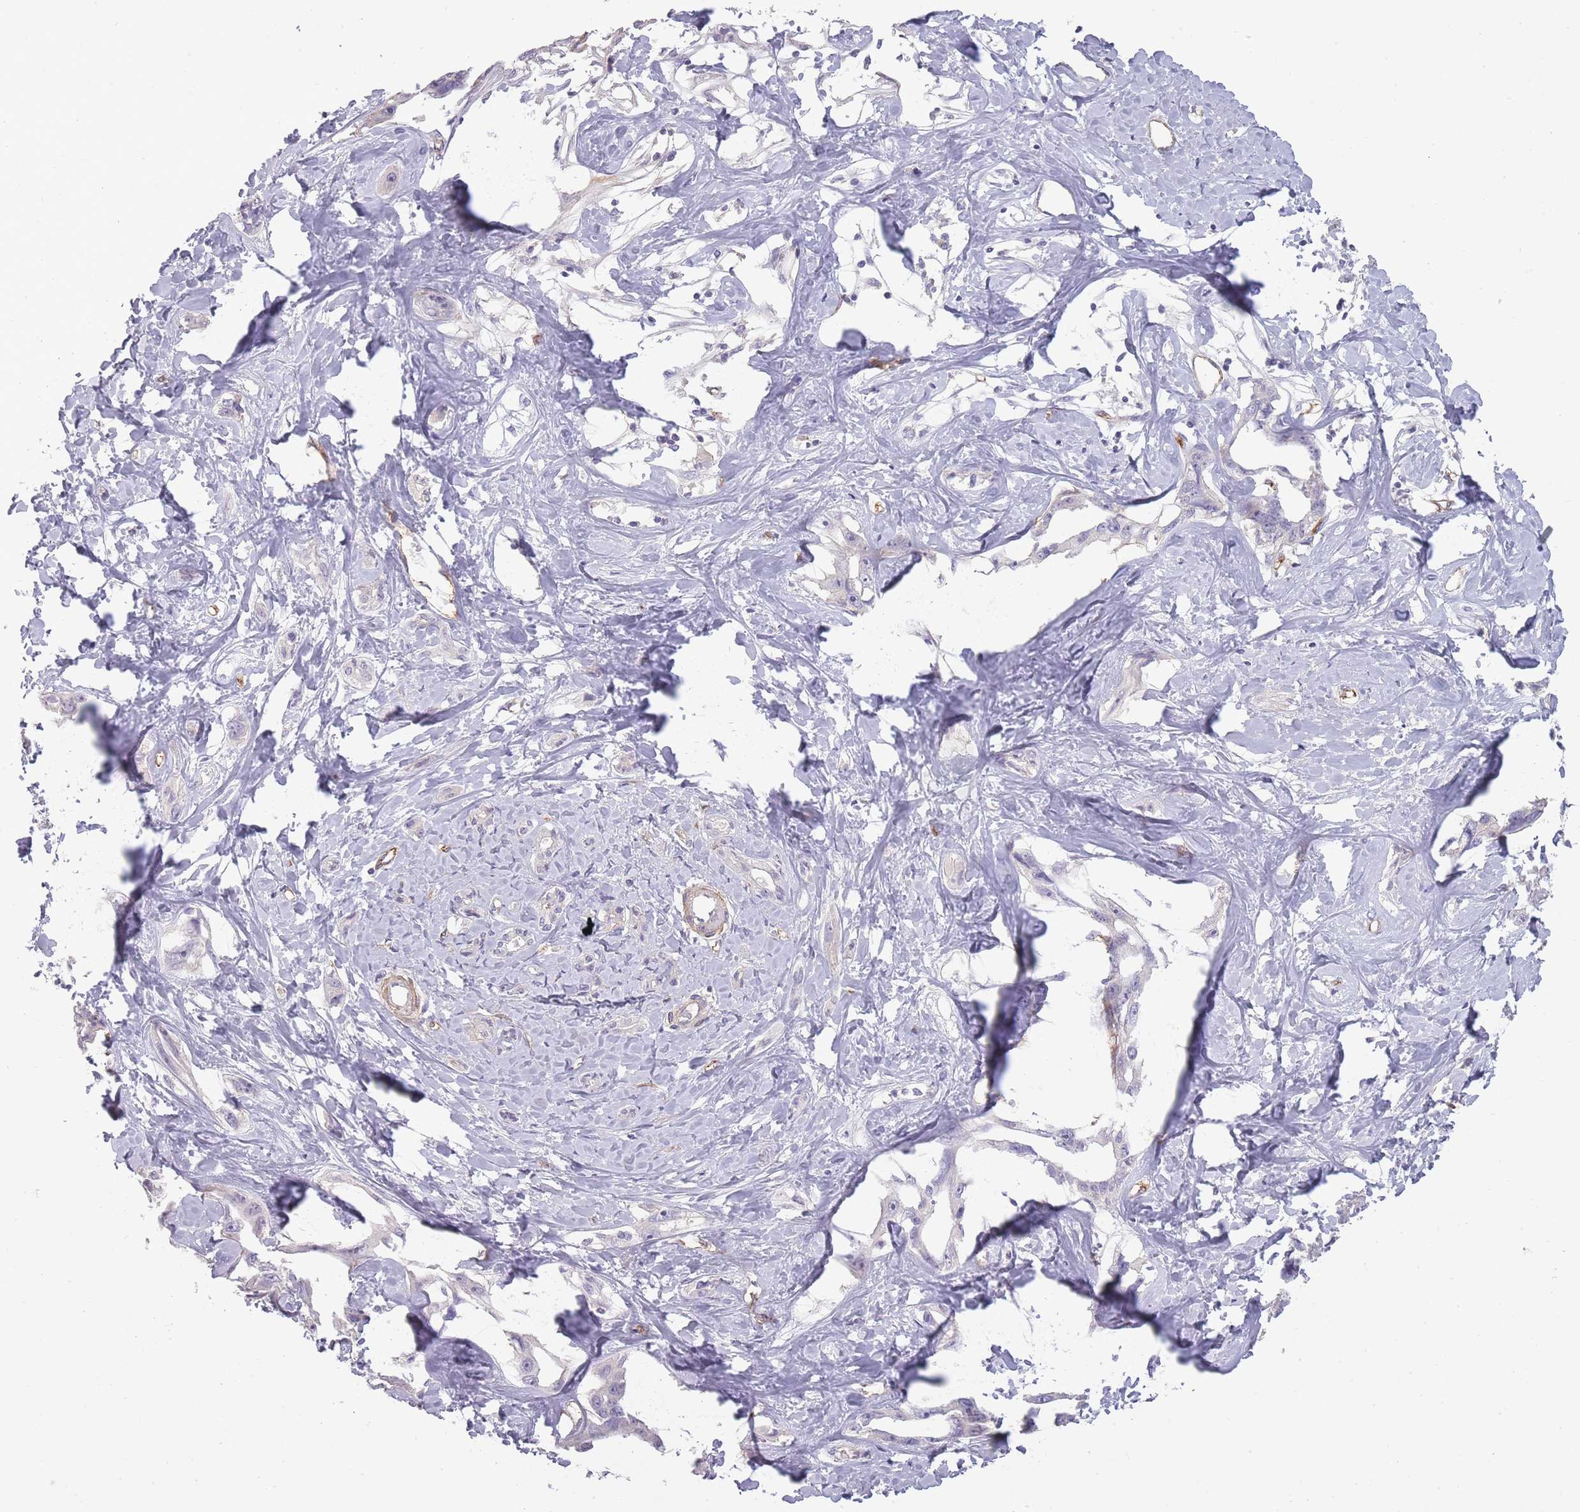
{"staining": {"intensity": "negative", "quantity": "none", "location": "none"}, "tissue": "liver cancer", "cell_type": "Tumor cells", "image_type": "cancer", "snomed": [{"axis": "morphology", "description": "Cholangiocarcinoma"}, {"axis": "topography", "description": "Liver"}], "caption": "High power microscopy histopathology image of an immunohistochemistry photomicrograph of cholangiocarcinoma (liver), revealing no significant staining in tumor cells.", "gene": "SLC8A2", "patient": {"sex": "male", "age": 59}}